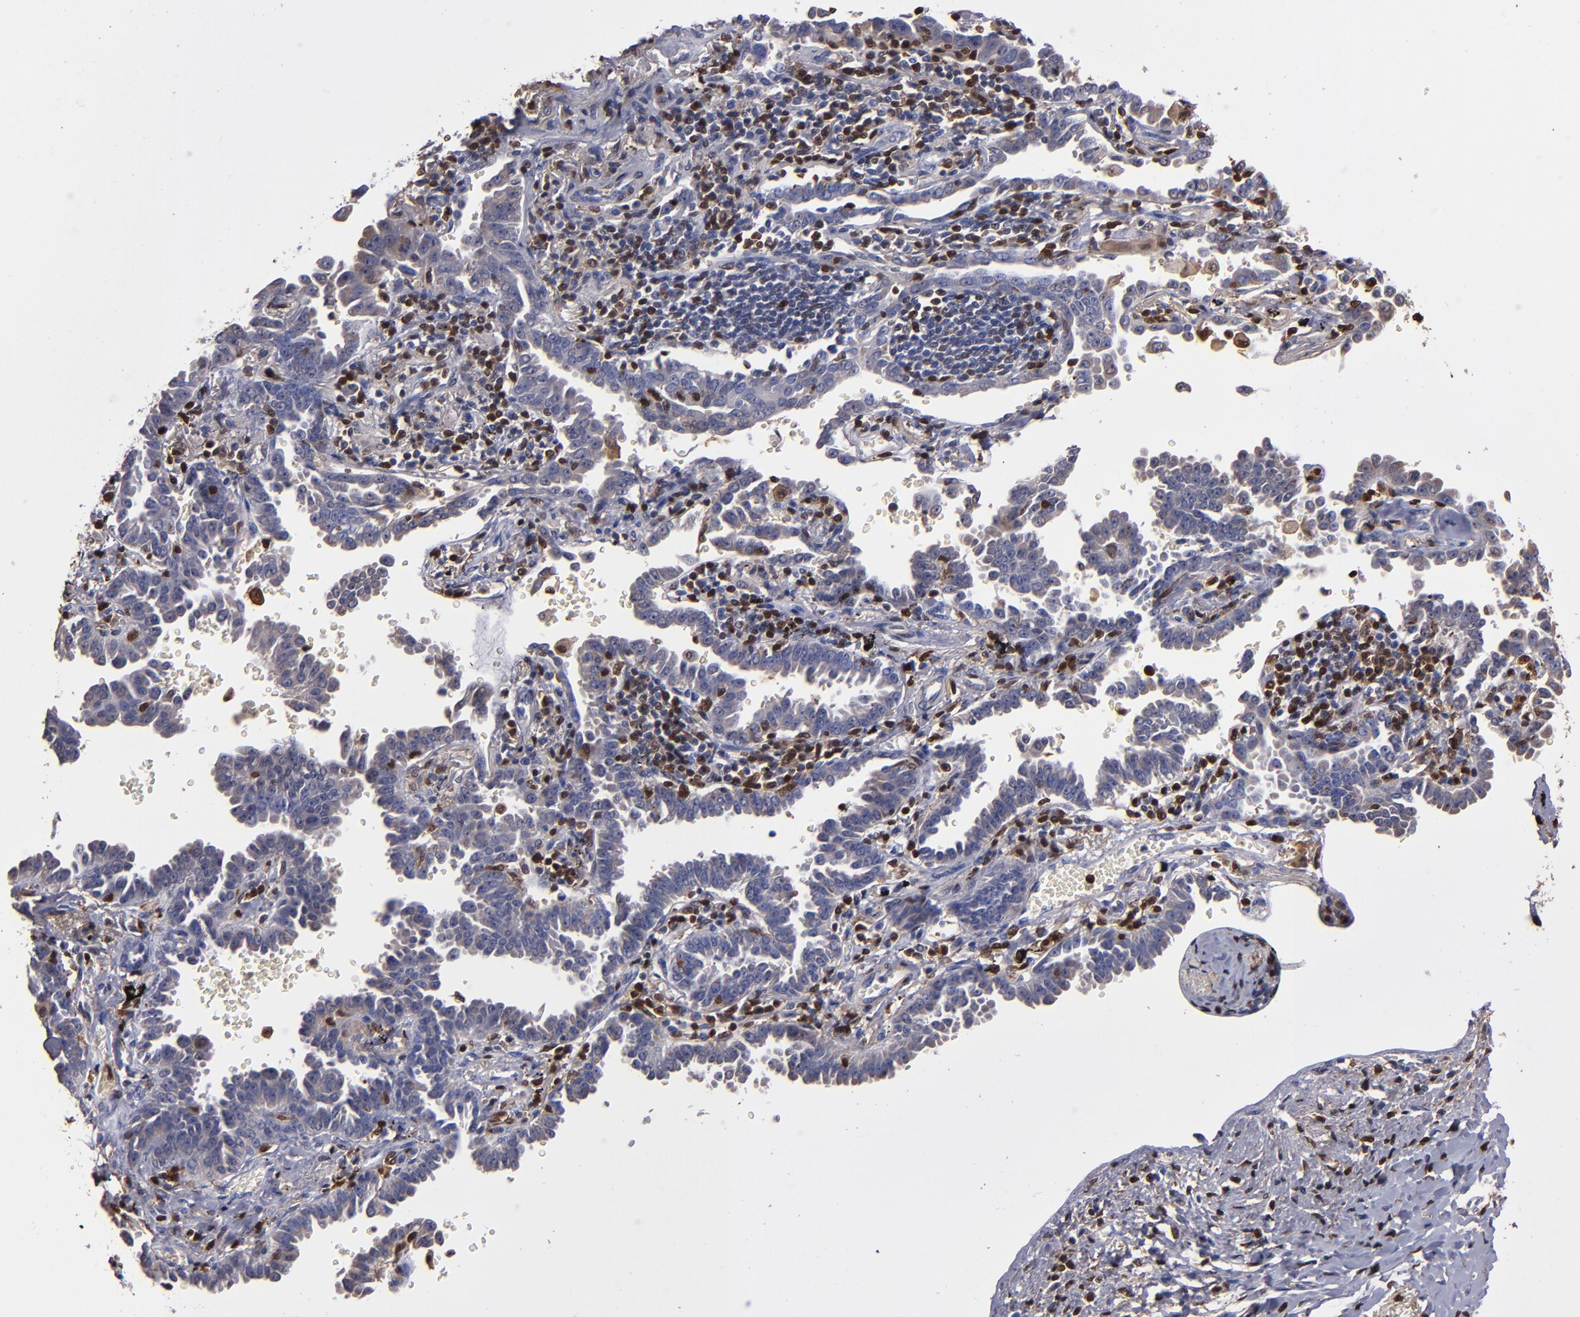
{"staining": {"intensity": "weak", "quantity": "25%-75%", "location": "cytoplasmic/membranous"}, "tissue": "lung cancer", "cell_type": "Tumor cells", "image_type": "cancer", "snomed": [{"axis": "morphology", "description": "Adenocarcinoma, NOS"}, {"axis": "topography", "description": "Lung"}], "caption": "Approximately 25%-75% of tumor cells in human adenocarcinoma (lung) display weak cytoplasmic/membranous protein staining as visualized by brown immunohistochemical staining.", "gene": "S100A4", "patient": {"sex": "female", "age": 64}}